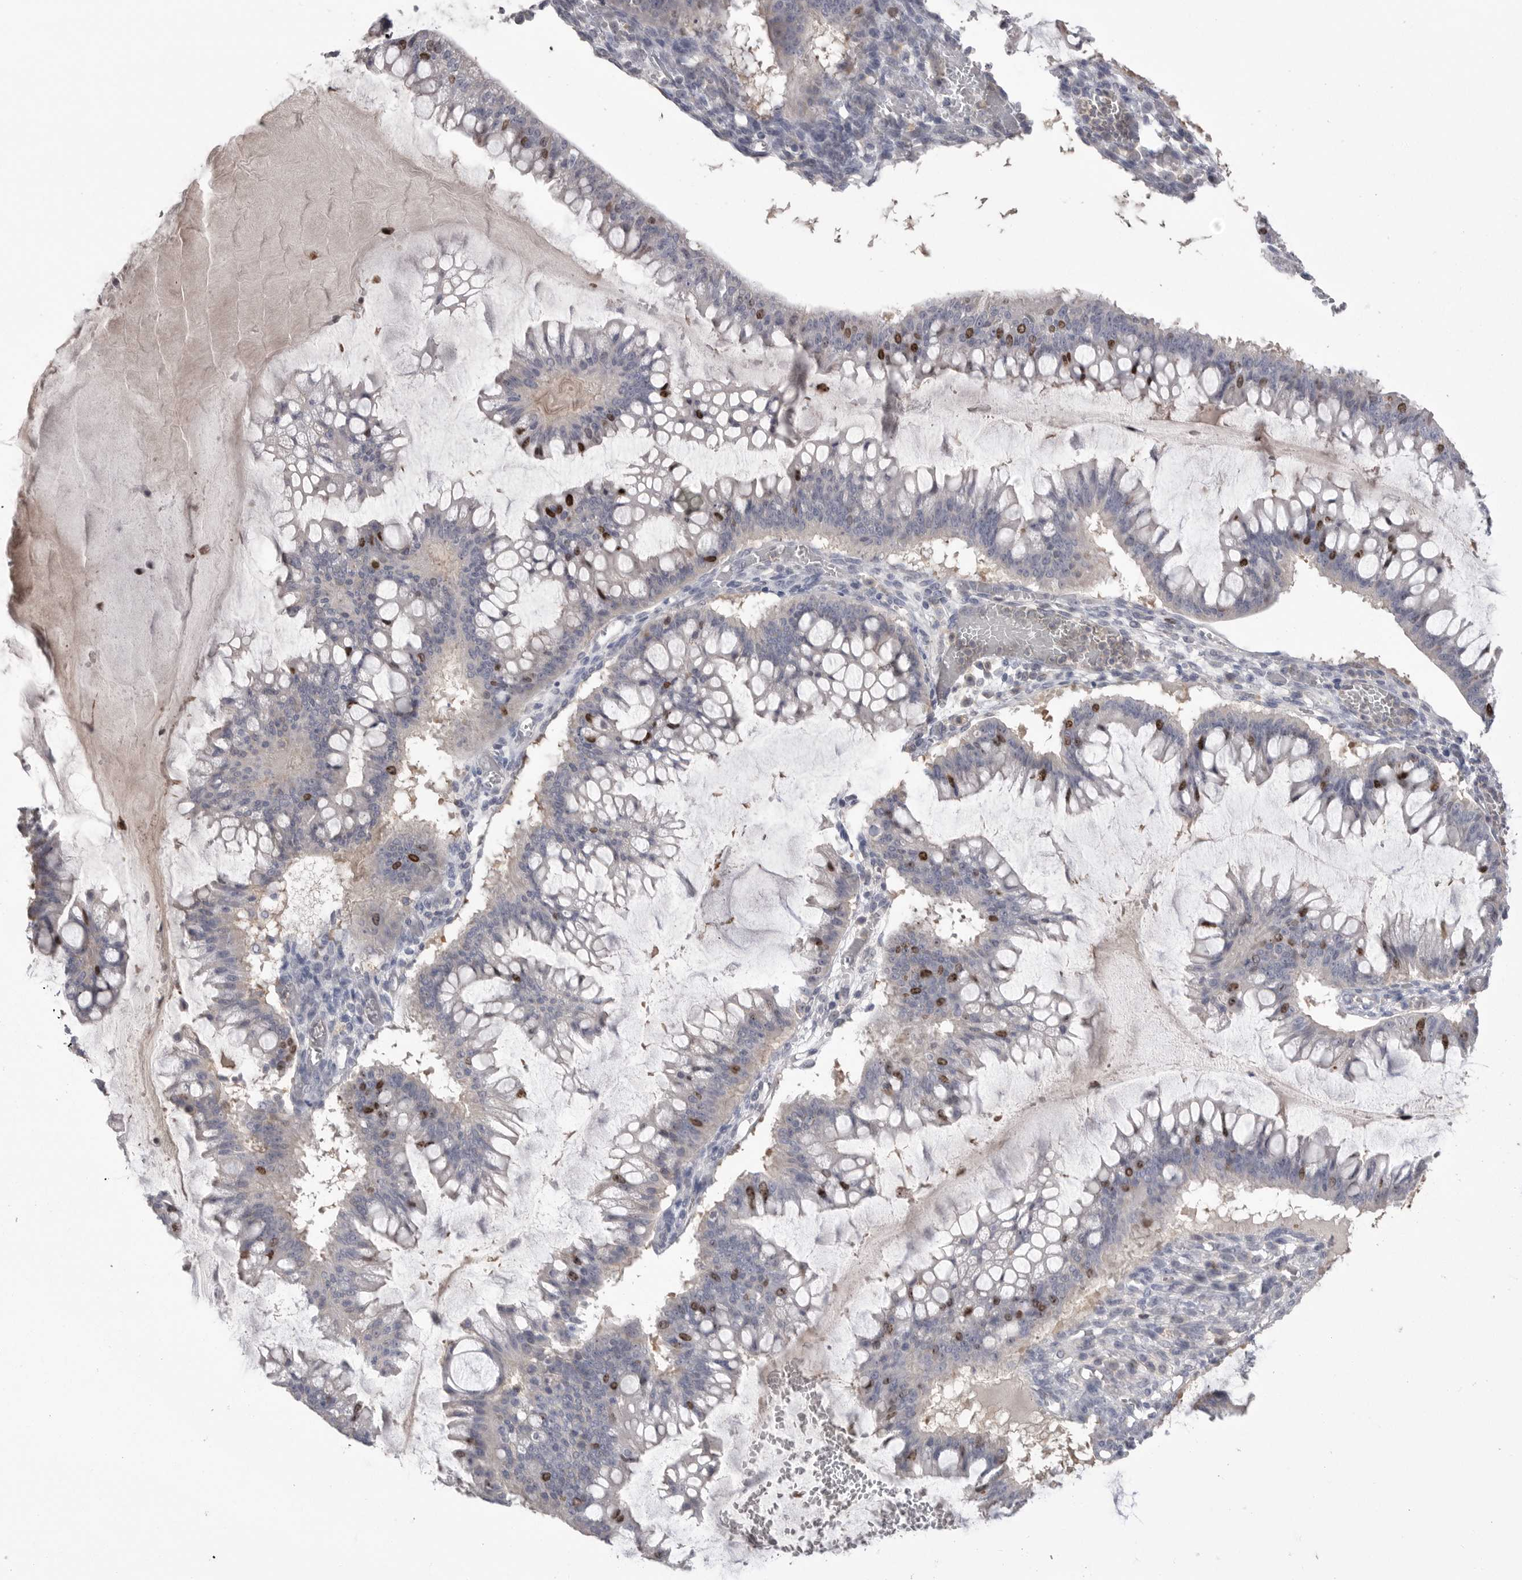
{"staining": {"intensity": "strong", "quantity": "<25%", "location": "nuclear"}, "tissue": "ovarian cancer", "cell_type": "Tumor cells", "image_type": "cancer", "snomed": [{"axis": "morphology", "description": "Cystadenocarcinoma, mucinous, NOS"}, {"axis": "topography", "description": "Ovary"}], "caption": "Human ovarian cancer stained with a protein marker shows strong staining in tumor cells.", "gene": "TOP2A", "patient": {"sex": "female", "age": 73}}